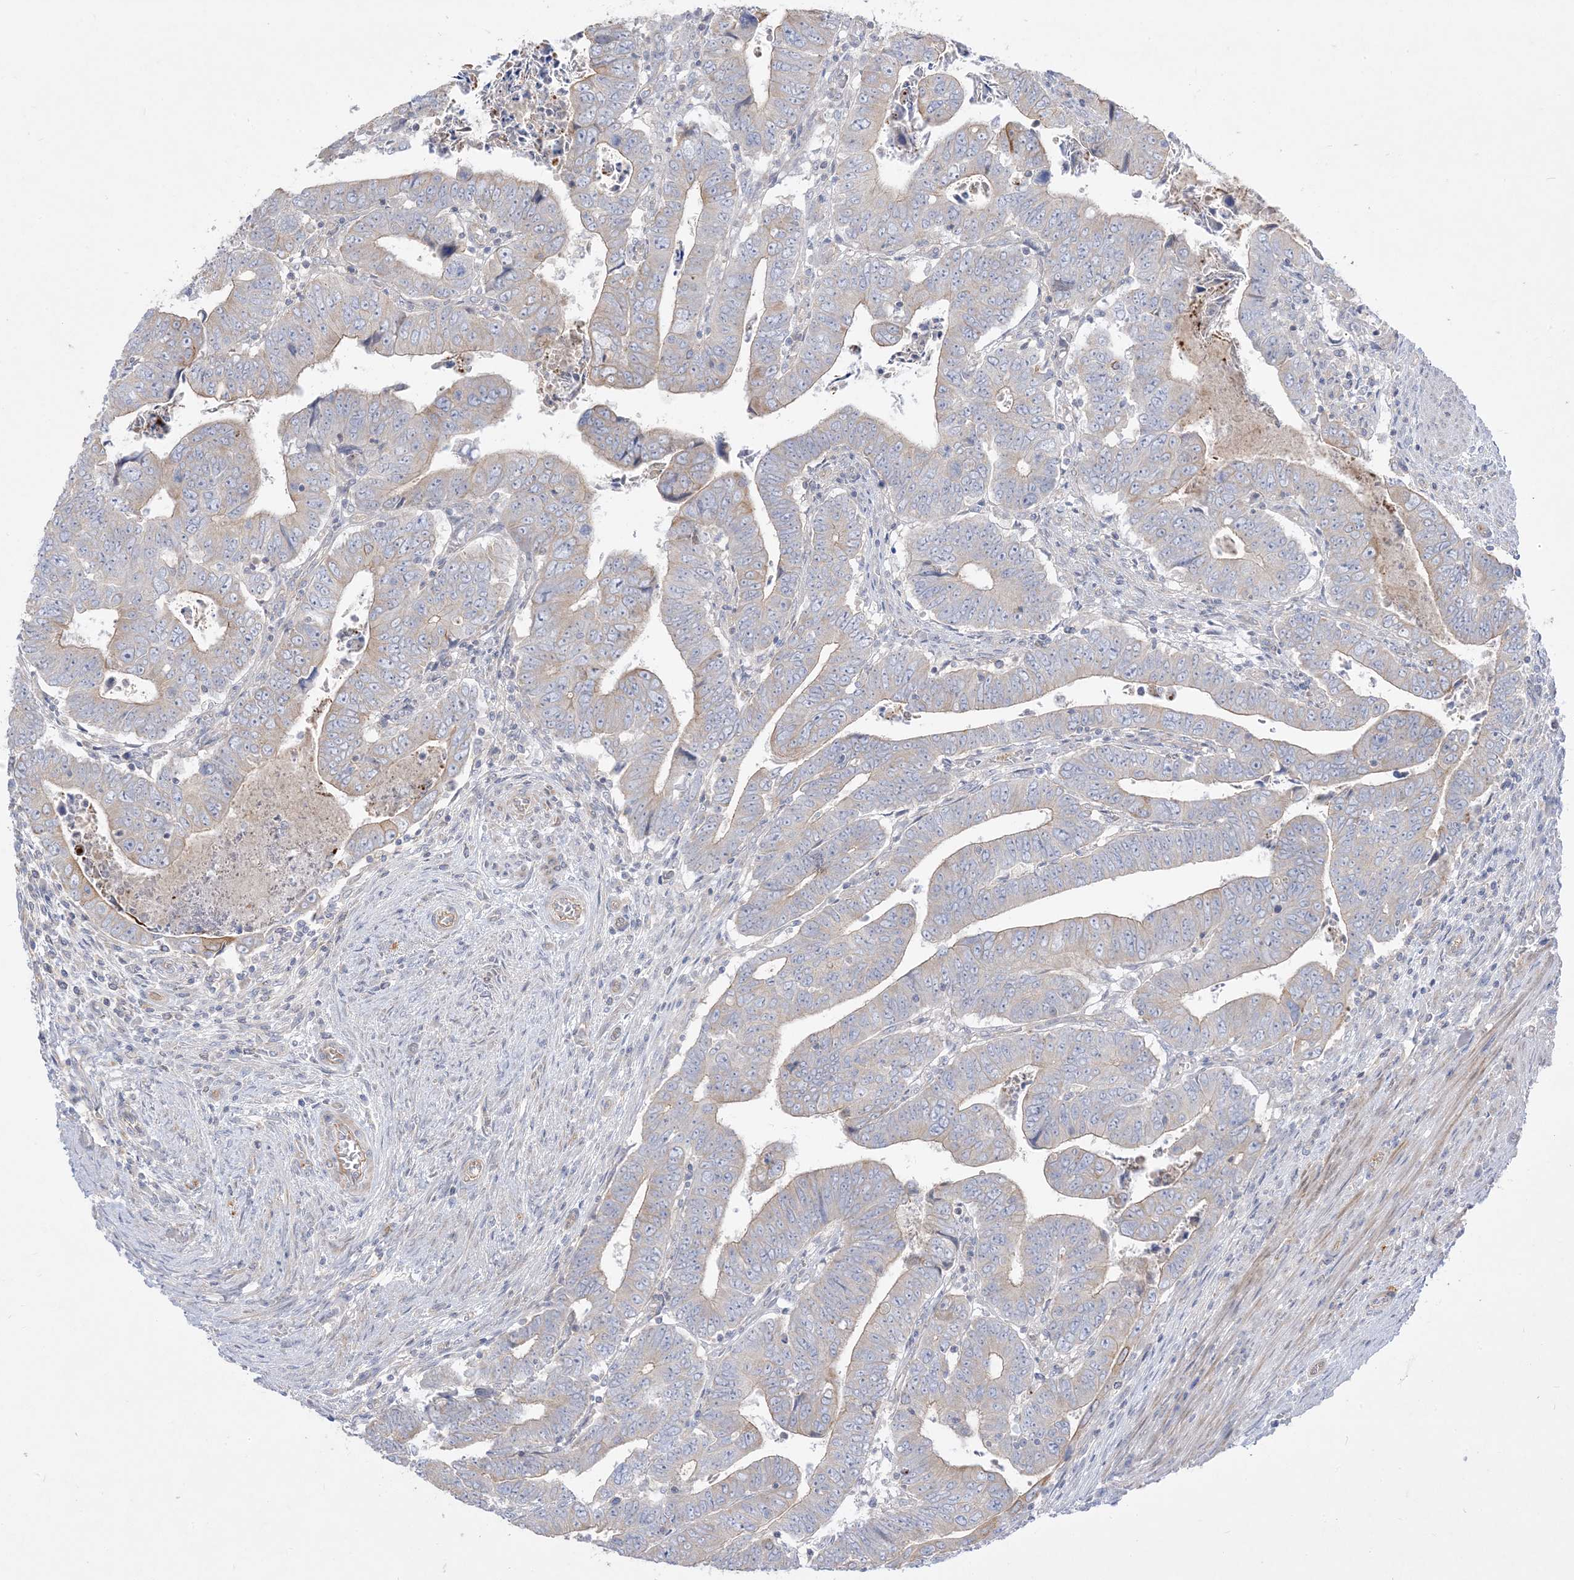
{"staining": {"intensity": "weak", "quantity": "25%-75%", "location": "cytoplasmic/membranous"}, "tissue": "colorectal cancer", "cell_type": "Tumor cells", "image_type": "cancer", "snomed": [{"axis": "morphology", "description": "Normal tissue, NOS"}, {"axis": "morphology", "description": "Adenocarcinoma, NOS"}, {"axis": "topography", "description": "Rectum"}], "caption": "Colorectal adenocarcinoma stained with a protein marker reveals weak staining in tumor cells.", "gene": "ARHGEF9", "patient": {"sex": "female", "age": 65}}